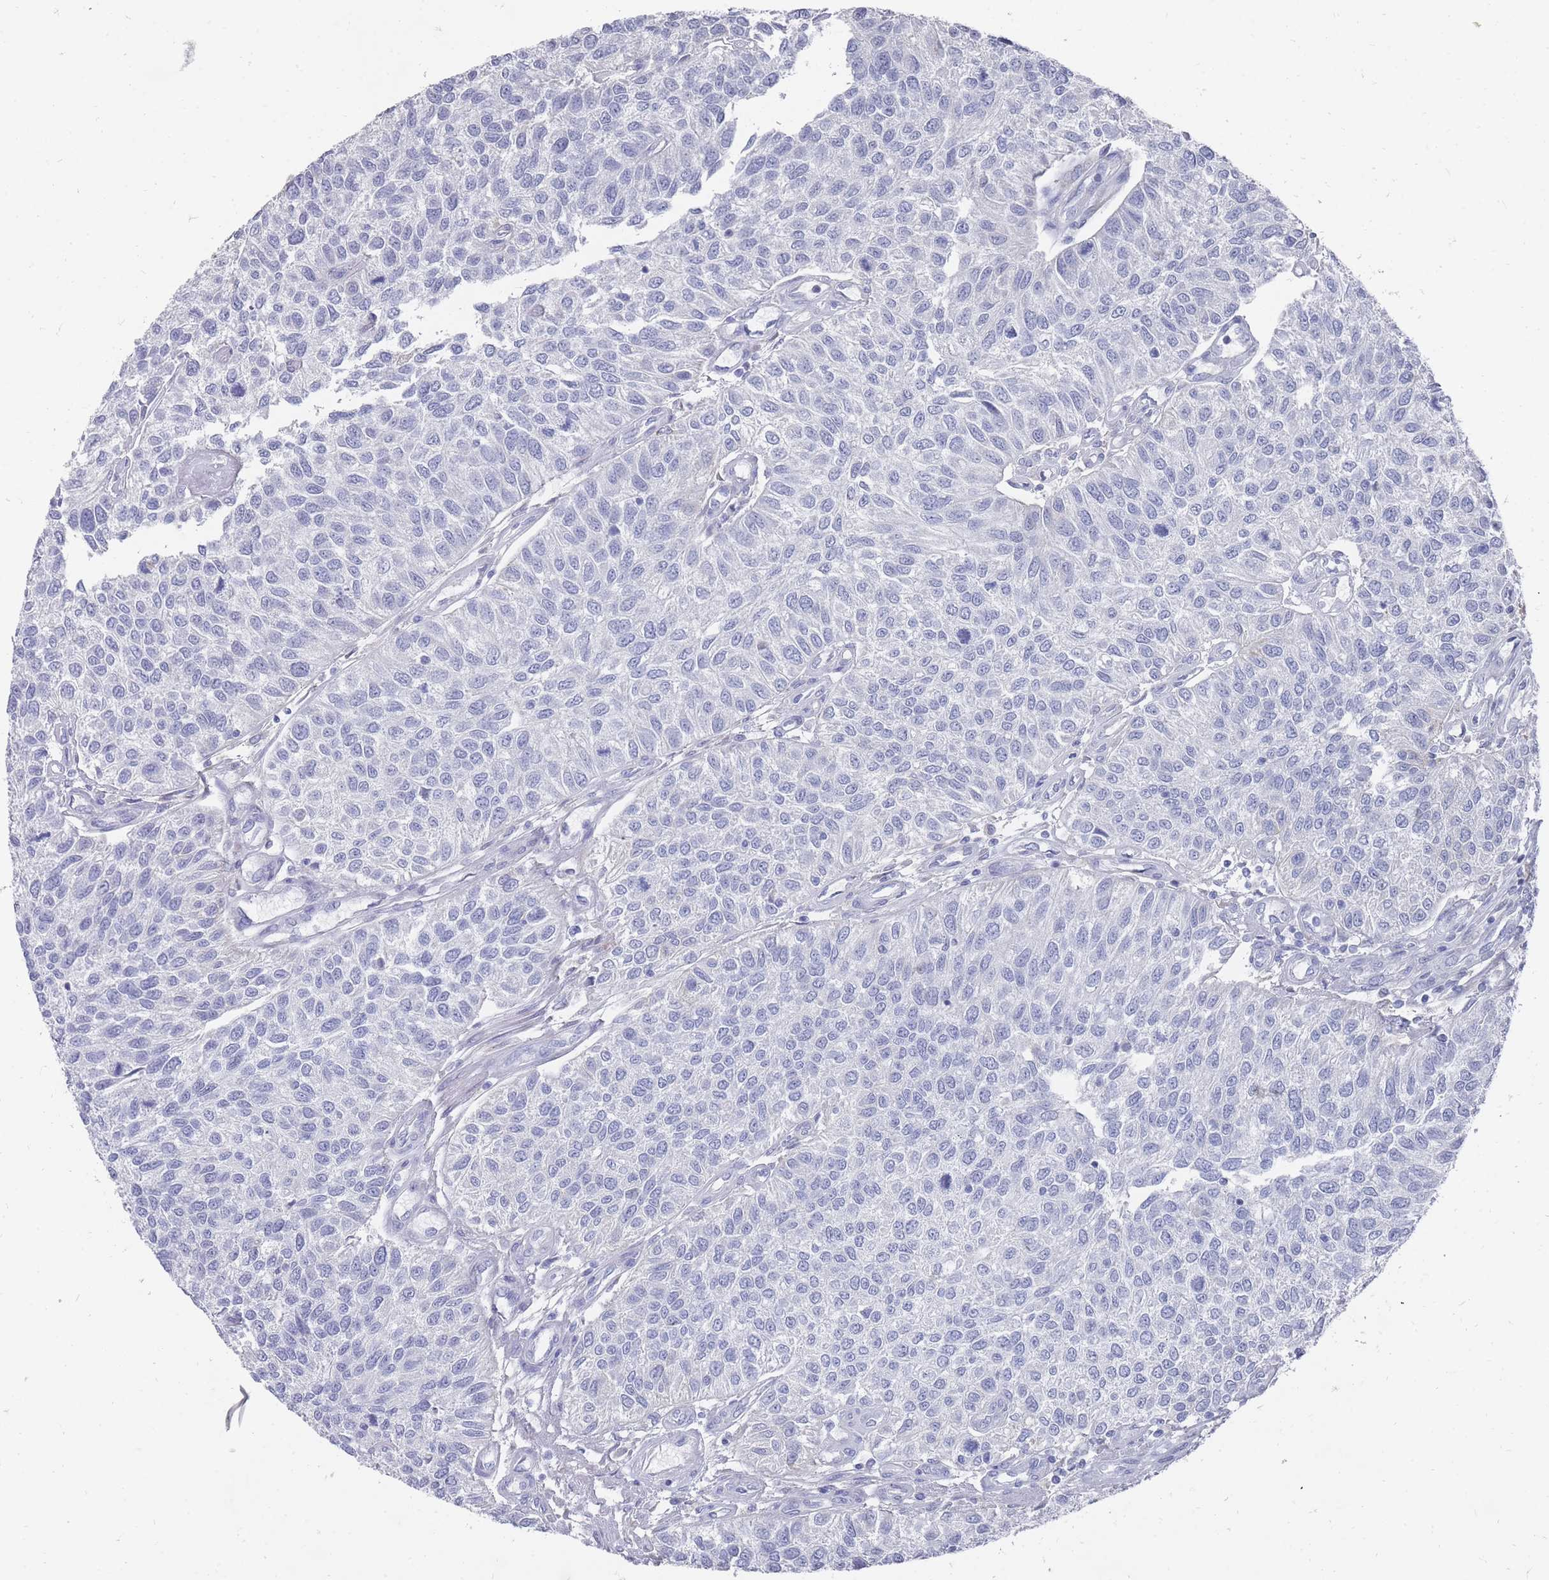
{"staining": {"intensity": "negative", "quantity": "none", "location": "none"}, "tissue": "urothelial cancer", "cell_type": "Tumor cells", "image_type": "cancer", "snomed": [{"axis": "morphology", "description": "Urothelial carcinoma, NOS"}, {"axis": "topography", "description": "Urinary bladder"}], "caption": "Histopathology image shows no significant protein staining in tumor cells of transitional cell carcinoma.", "gene": "OTULINL", "patient": {"sex": "male", "age": 55}}